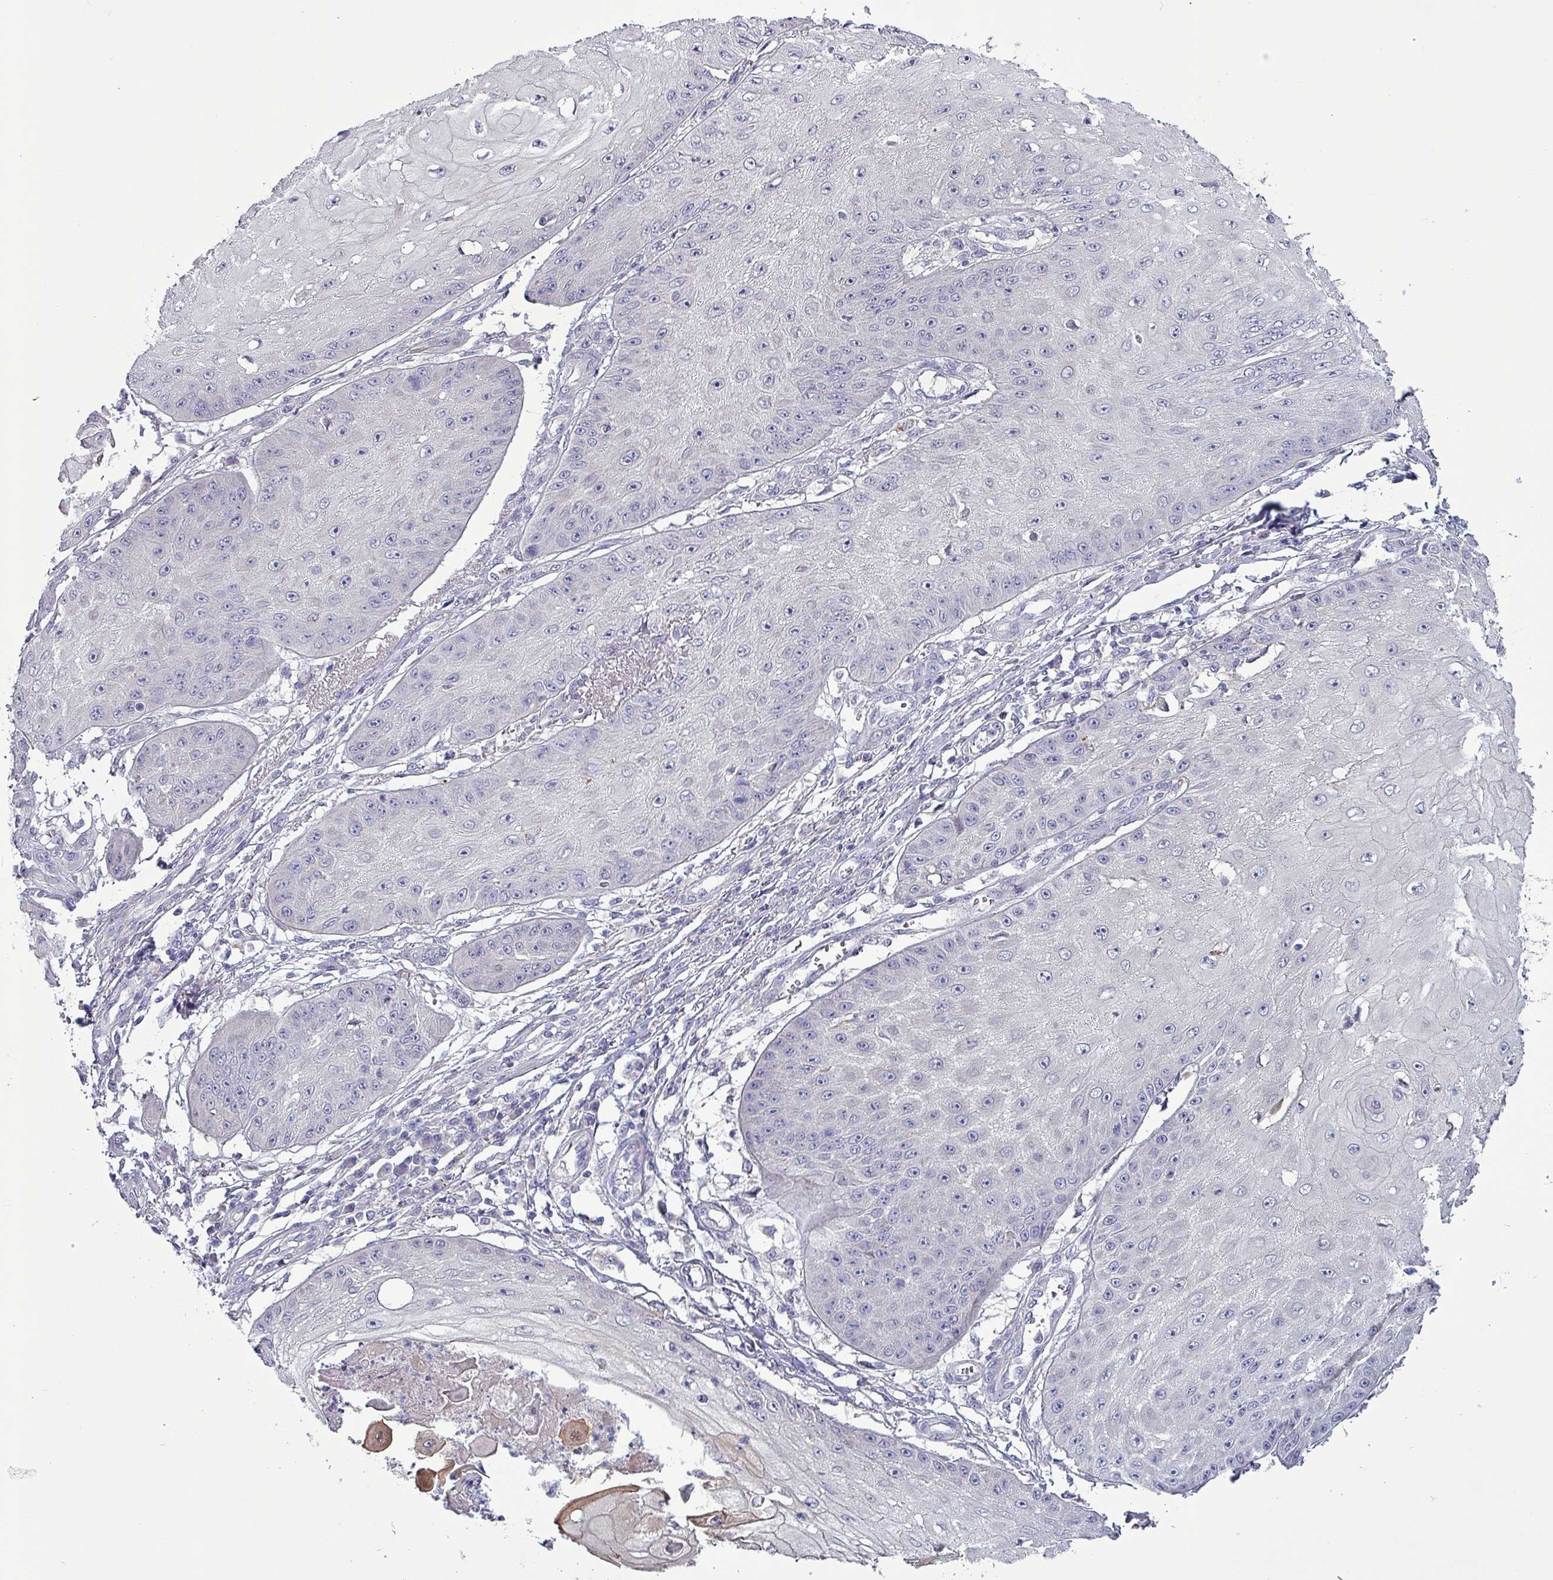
{"staining": {"intensity": "weak", "quantity": "<25%", "location": "cytoplasmic/membranous"}, "tissue": "skin cancer", "cell_type": "Tumor cells", "image_type": "cancer", "snomed": [{"axis": "morphology", "description": "Squamous cell carcinoma, NOS"}, {"axis": "topography", "description": "Skin"}], "caption": "Immunohistochemical staining of skin cancer (squamous cell carcinoma) reveals no significant expression in tumor cells.", "gene": "HSD3B7", "patient": {"sex": "male", "age": 70}}